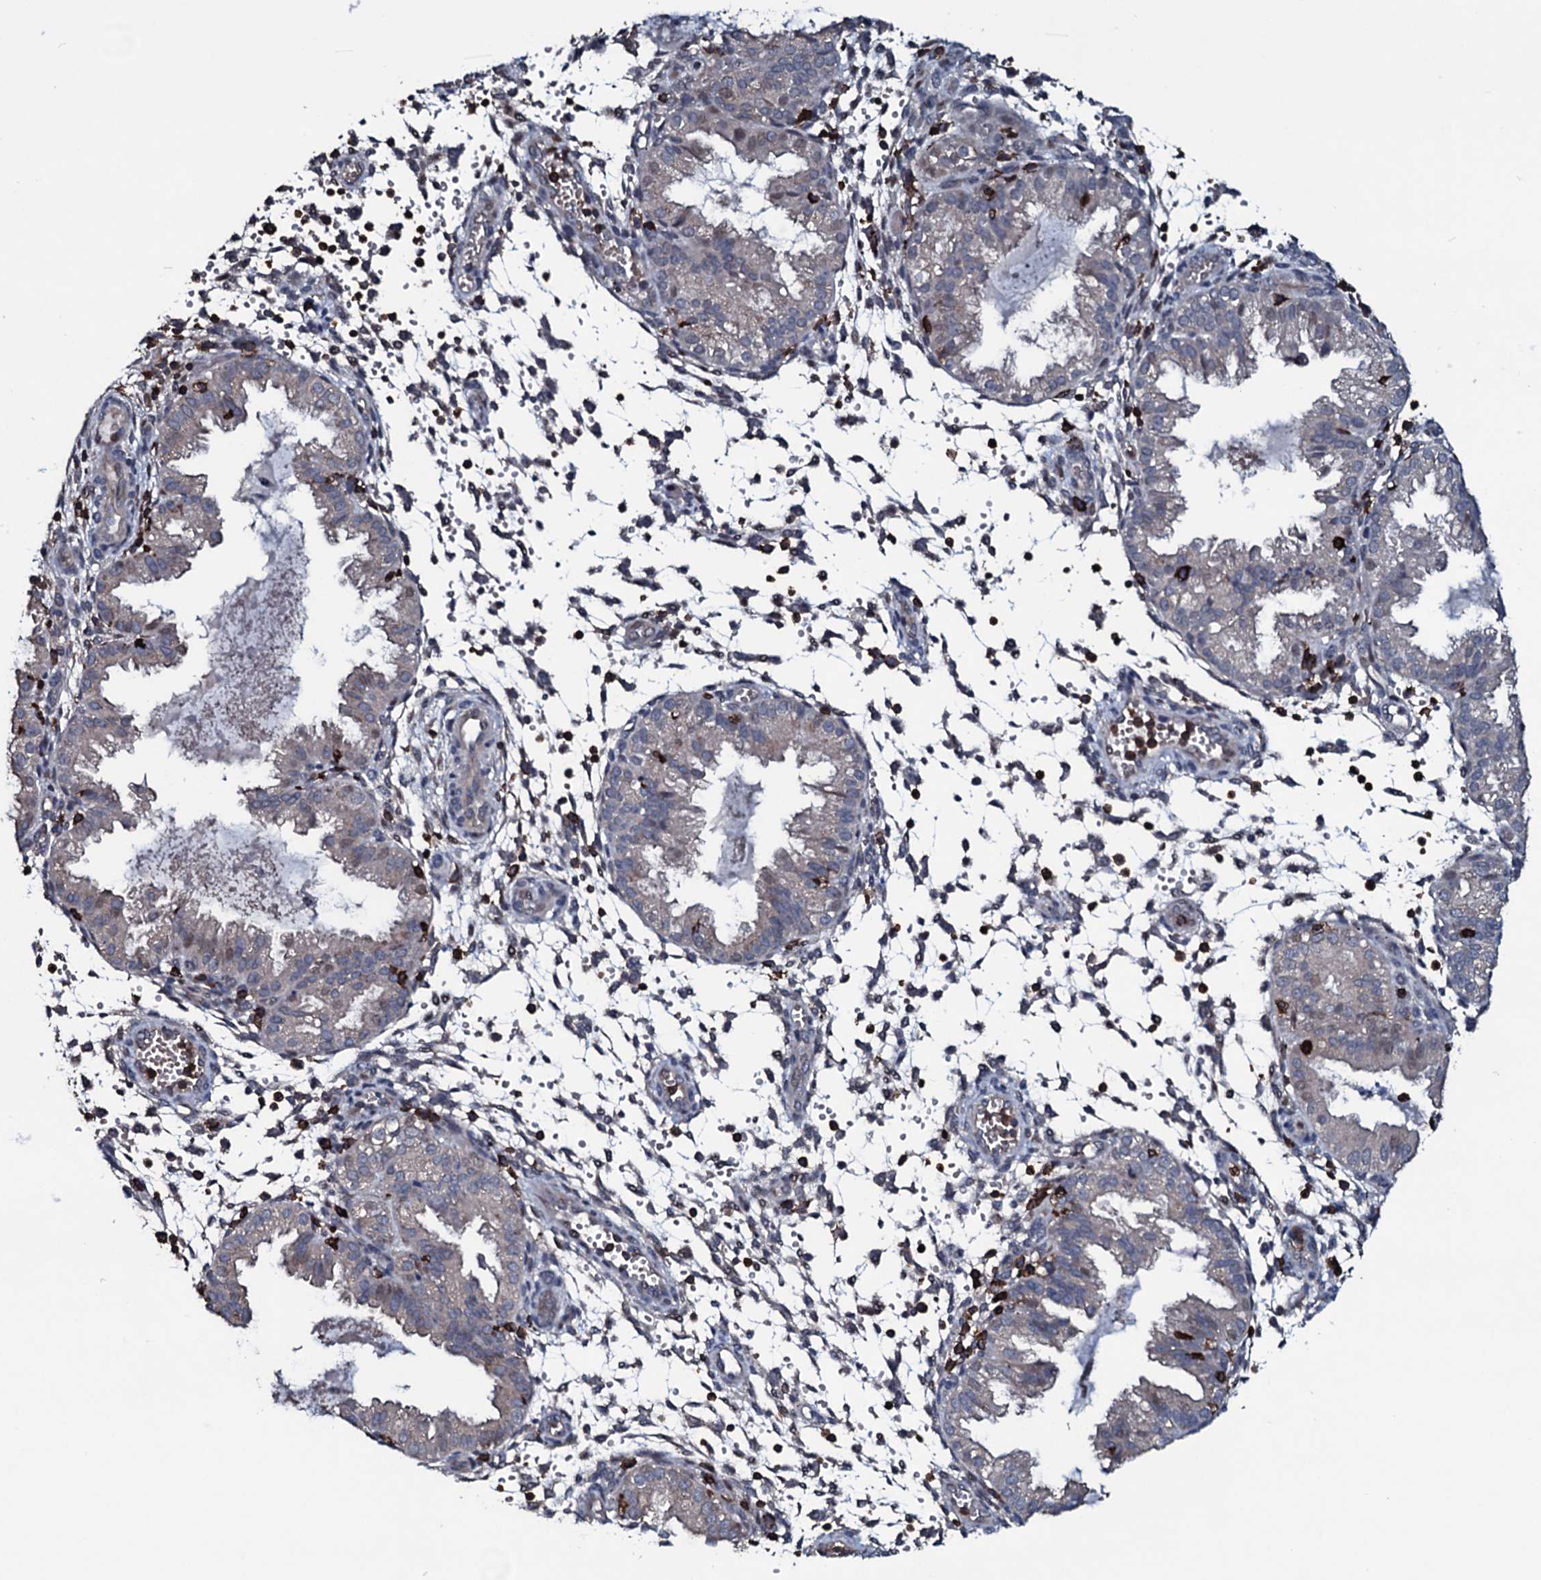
{"staining": {"intensity": "negative", "quantity": "none", "location": "none"}, "tissue": "endometrium", "cell_type": "Cells in endometrial stroma", "image_type": "normal", "snomed": [{"axis": "morphology", "description": "Normal tissue, NOS"}, {"axis": "topography", "description": "Endometrium"}], "caption": "Cells in endometrial stroma show no significant staining in benign endometrium.", "gene": "OGFOD2", "patient": {"sex": "female", "age": 33}}